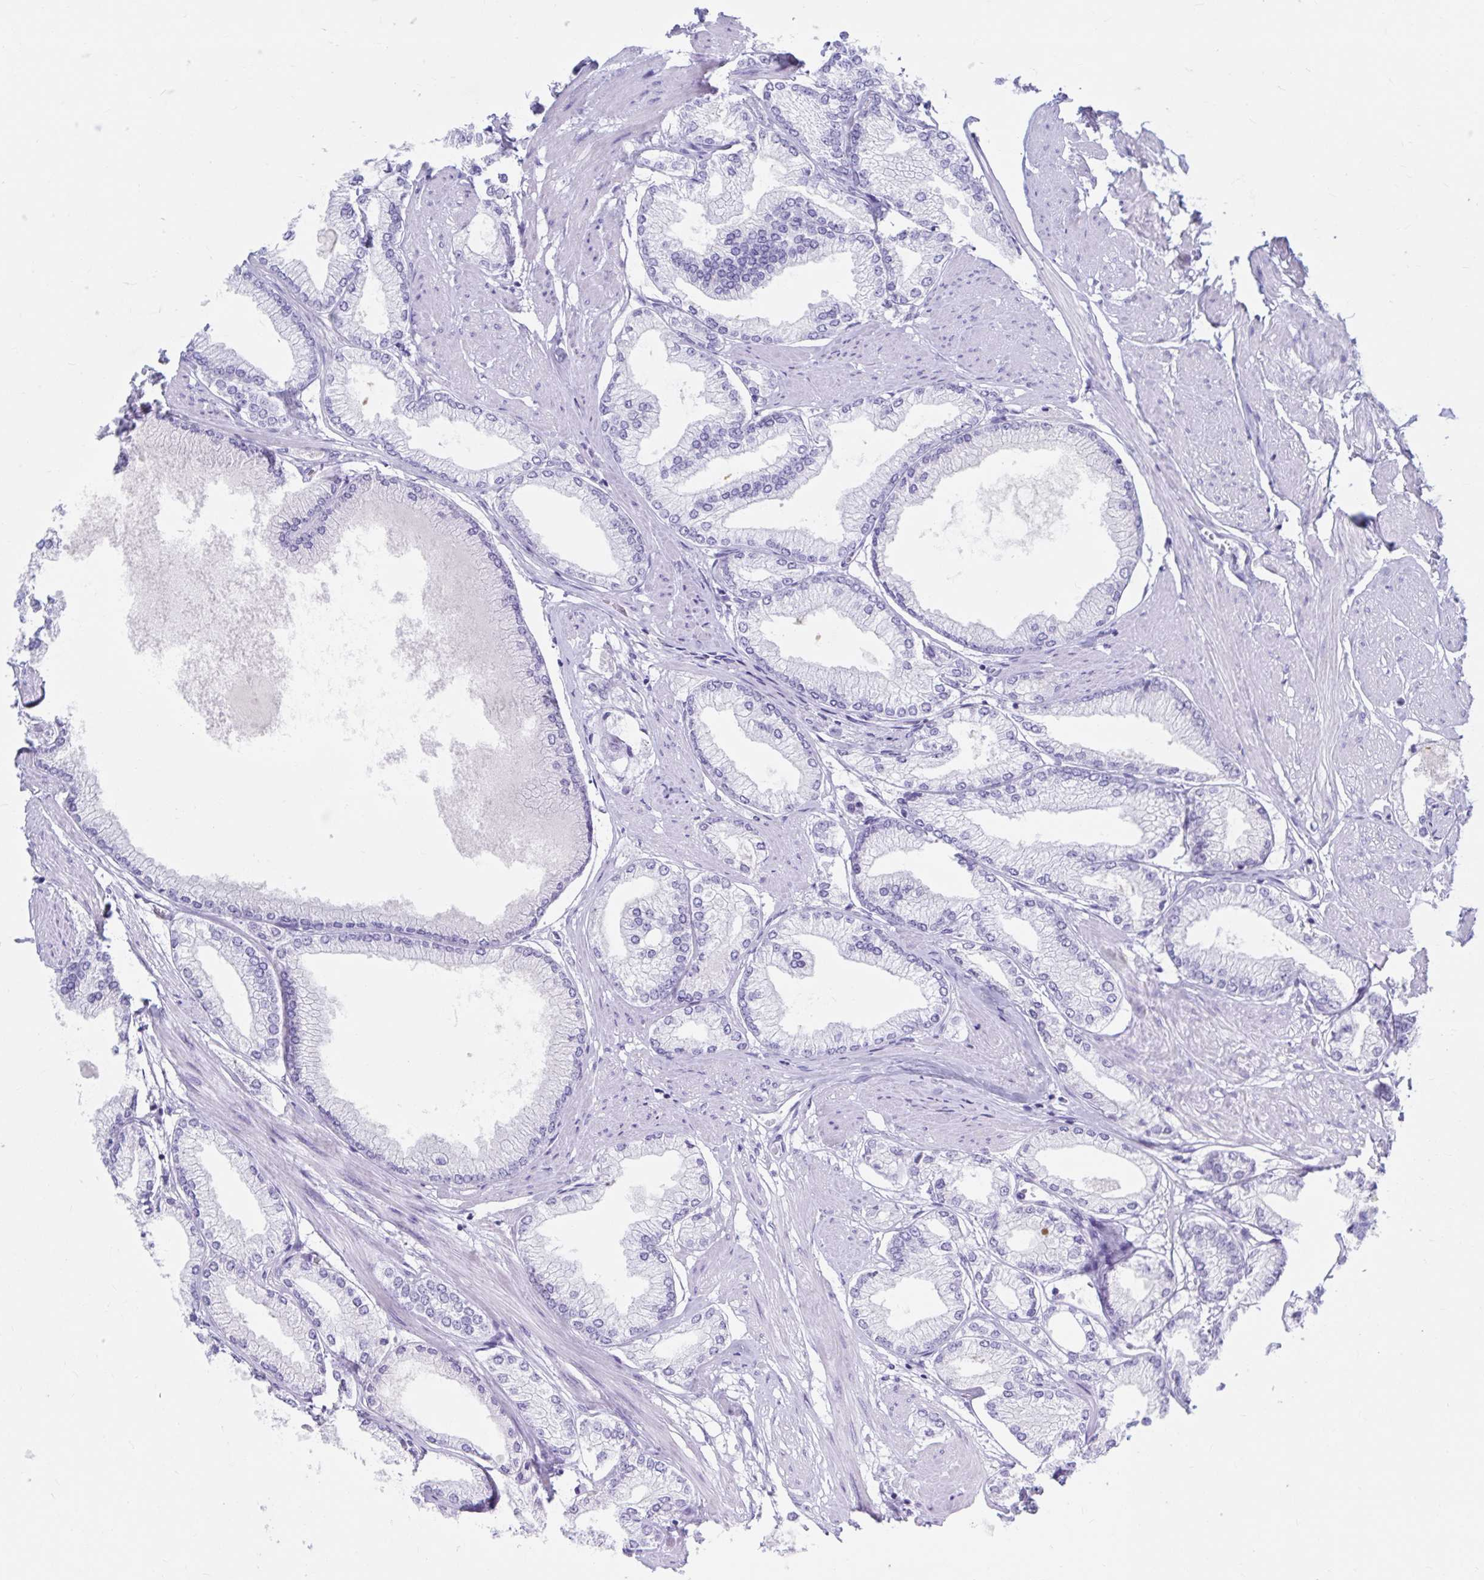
{"staining": {"intensity": "negative", "quantity": "none", "location": "none"}, "tissue": "prostate cancer", "cell_type": "Tumor cells", "image_type": "cancer", "snomed": [{"axis": "morphology", "description": "Adenocarcinoma, High grade"}, {"axis": "topography", "description": "Prostate"}], "caption": "The histopathology image demonstrates no staining of tumor cells in prostate cancer (high-grade adenocarcinoma).", "gene": "DPEP3", "patient": {"sex": "male", "age": 68}}